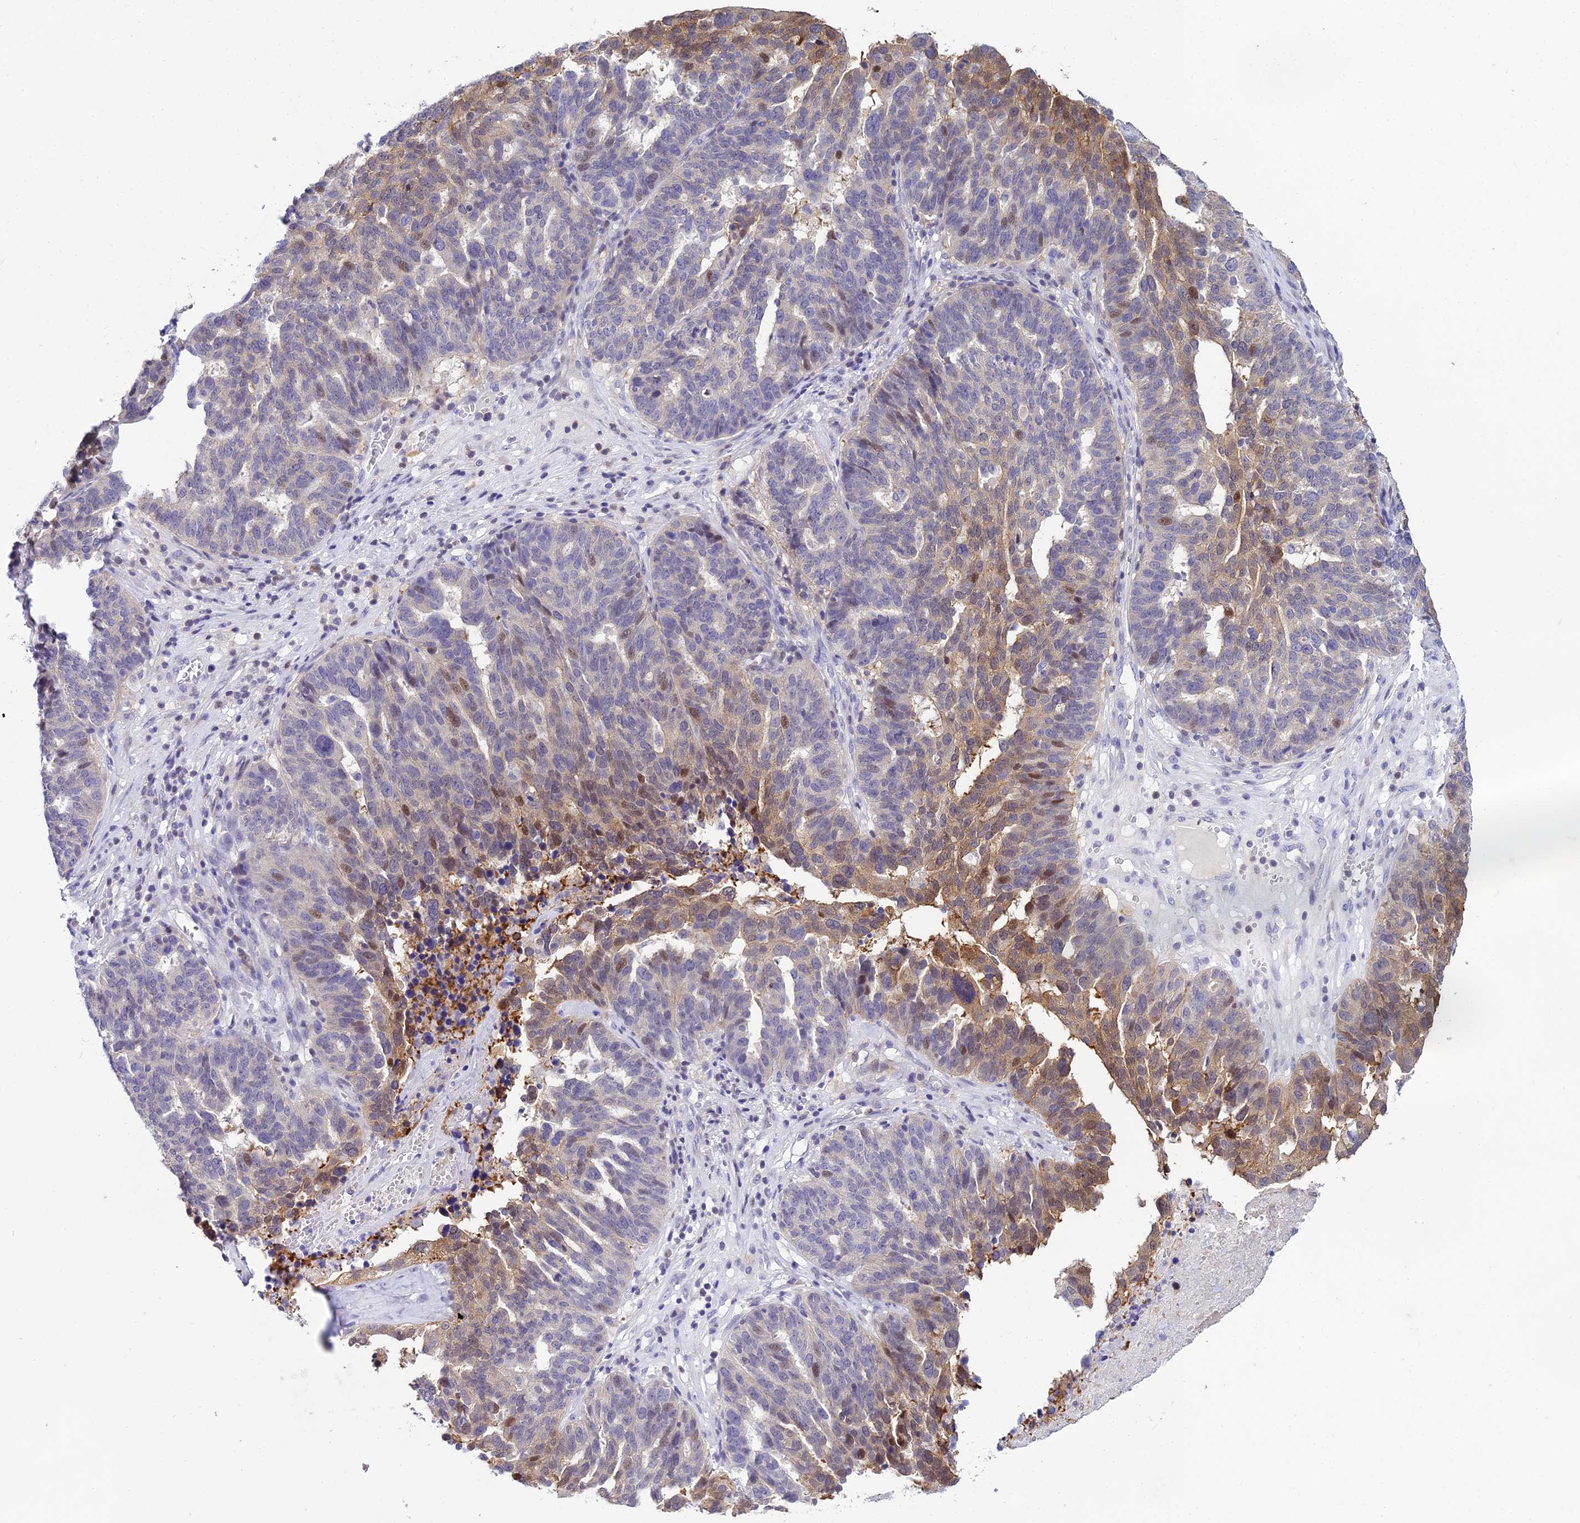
{"staining": {"intensity": "moderate", "quantity": "<25%", "location": "cytoplasmic/membranous,nuclear"}, "tissue": "ovarian cancer", "cell_type": "Tumor cells", "image_type": "cancer", "snomed": [{"axis": "morphology", "description": "Cystadenocarcinoma, serous, NOS"}, {"axis": "topography", "description": "Ovary"}], "caption": "Tumor cells display low levels of moderate cytoplasmic/membranous and nuclear positivity in about <25% of cells in human ovarian serous cystadenocarcinoma. The staining was performed using DAB to visualize the protein expression in brown, while the nuclei were stained in blue with hematoxylin (Magnification: 20x).", "gene": "ZMIZ1", "patient": {"sex": "female", "age": 59}}